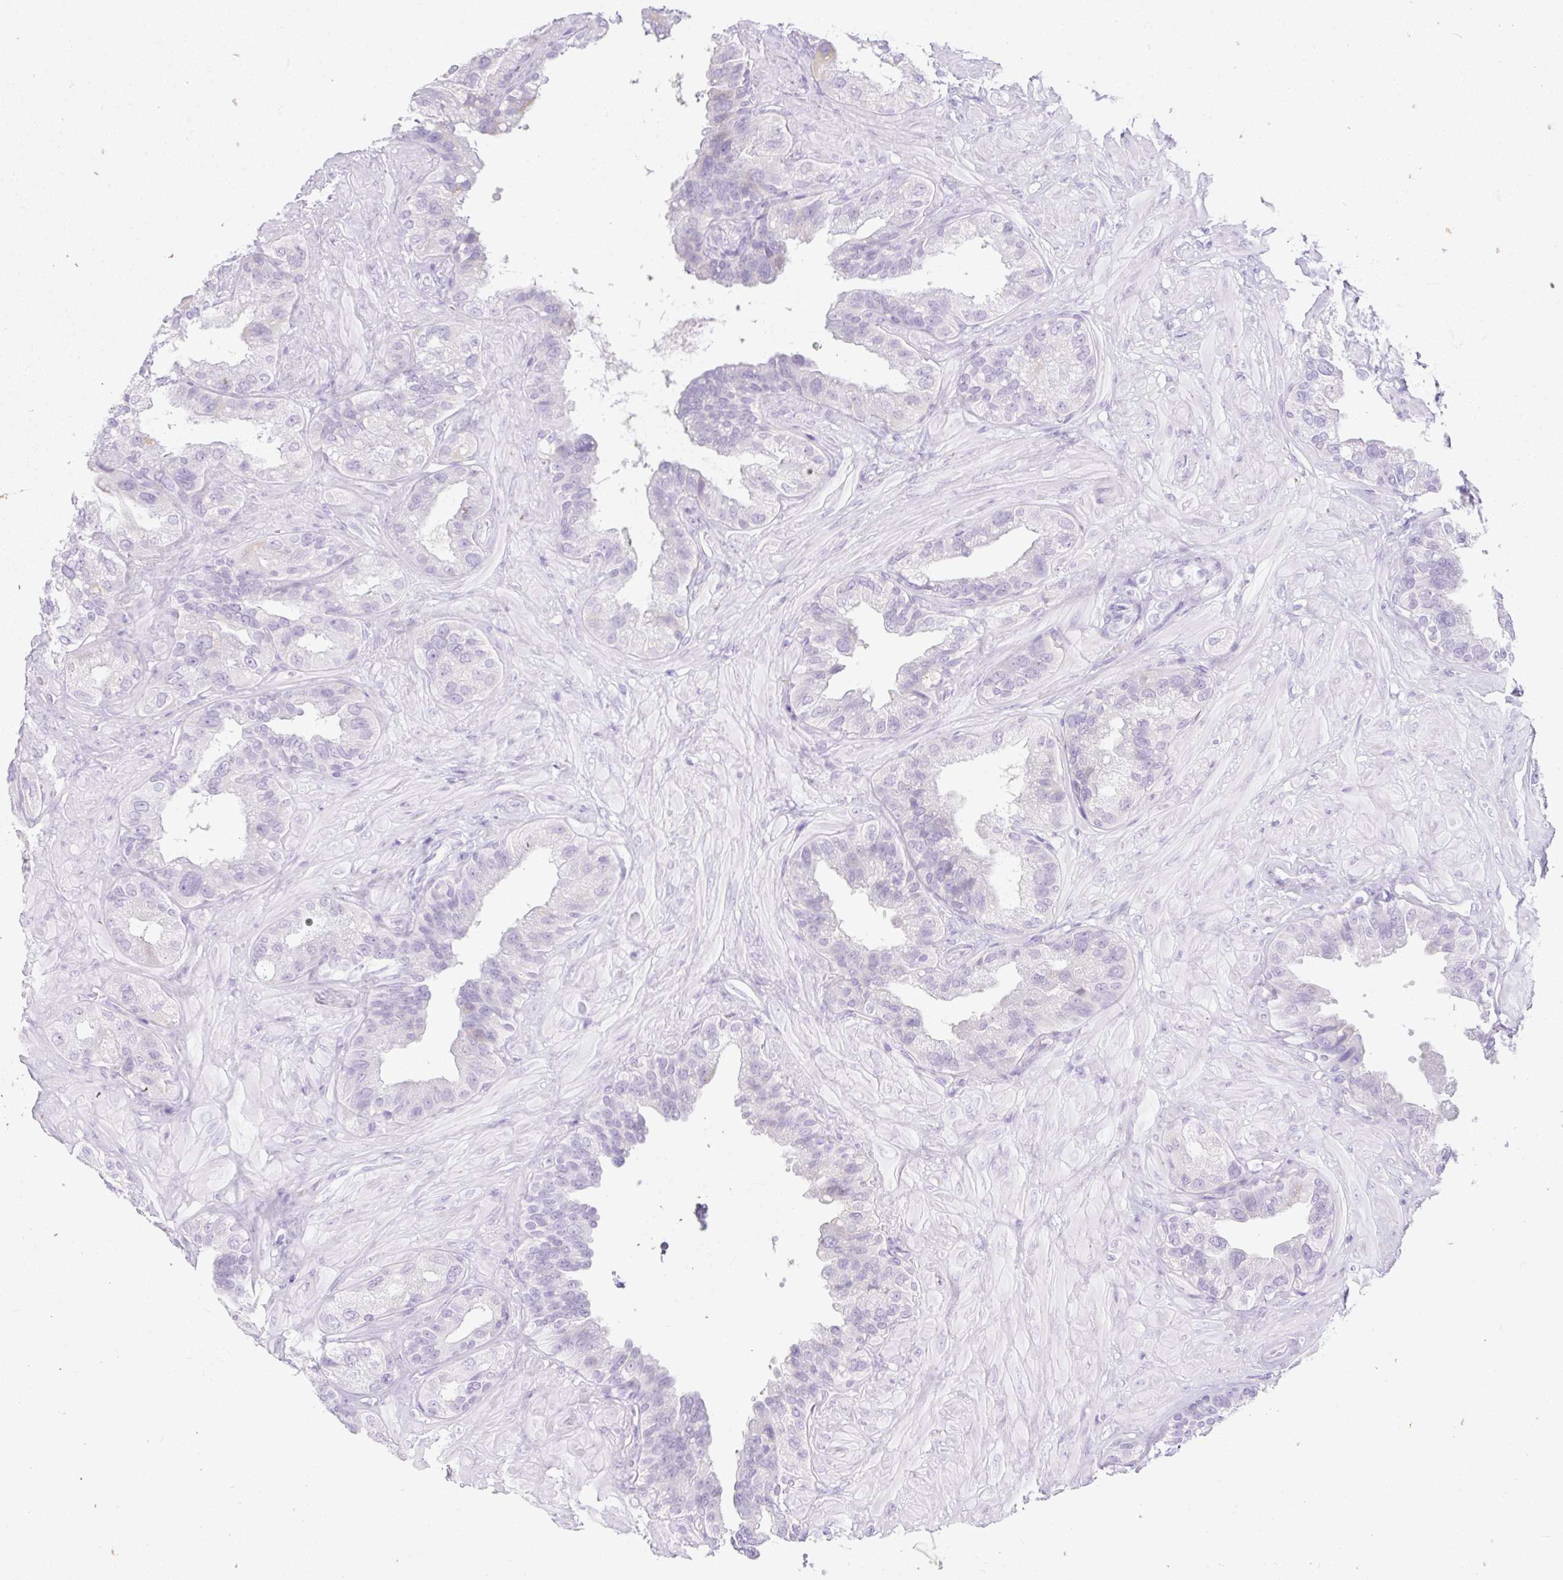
{"staining": {"intensity": "negative", "quantity": "none", "location": "none"}, "tissue": "seminal vesicle", "cell_type": "Glandular cells", "image_type": "normal", "snomed": [{"axis": "morphology", "description": "Normal tissue, NOS"}, {"axis": "topography", "description": "Seminal veicle"}, {"axis": "topography", "description": "Peripheral nerve tissue"}], "caption": "Immunohistochemistry photomicrograph of benign seminal vesicle: seminal vesicle stained with DAB reveals no significant protein expression in glandular cells. (DAB IHC with hematoxylin counter stain).", "gene": "SLC25A40", "patient": {"sex": "male", "age": 76}}